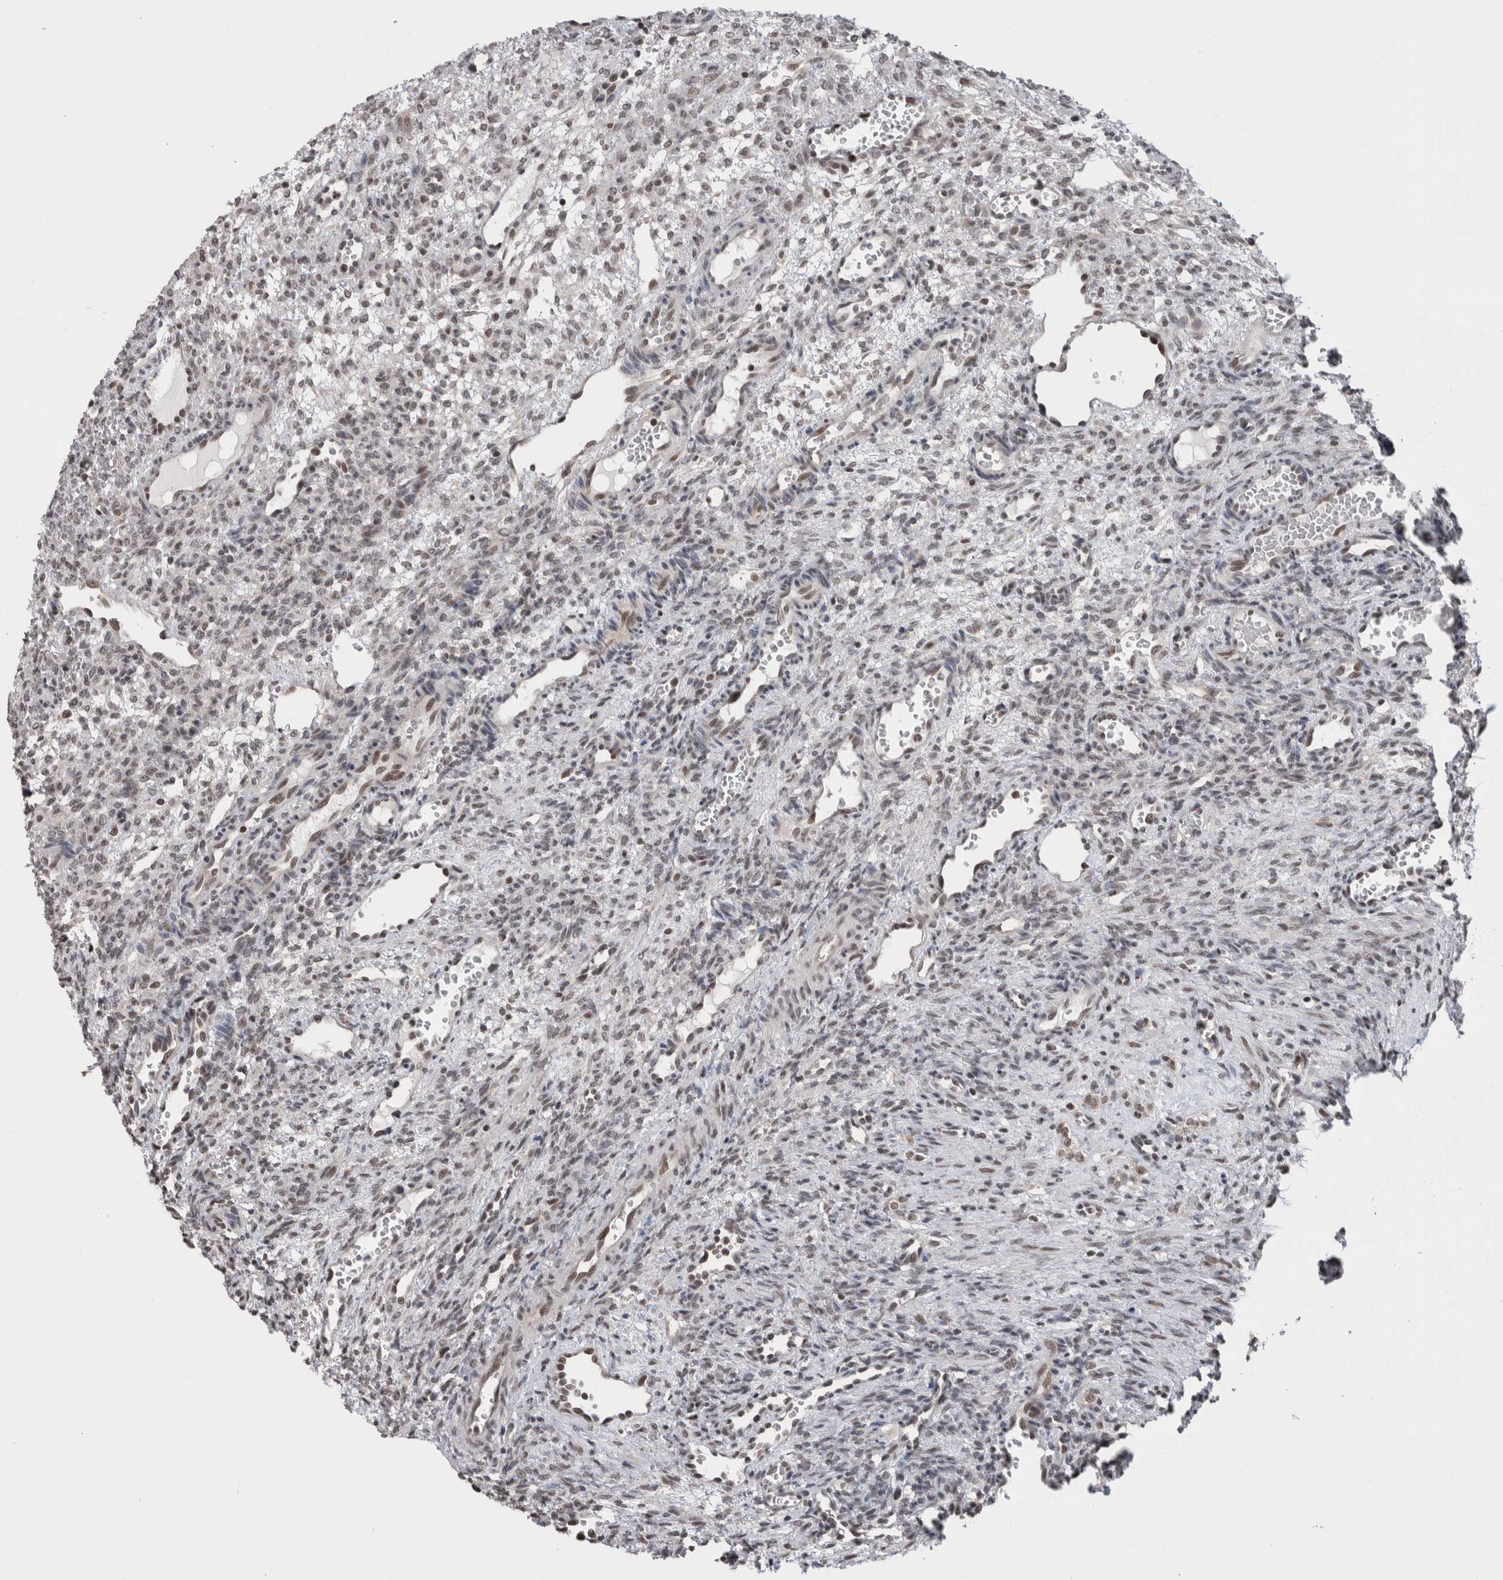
{"staining": {"intensity": "weak", "quantity": "<25%", "location": "nuclear"}, "tissue": "ovary", "cell_type": "Ovarian stroma cells", "image_type": "normal", "snomed": [{"axis": "morphology", "description": "Normal tissue, NOS"}, {"axis": "topography", "description": "Ovary"}], "caption": "Ovary was stained to show a protein in brown. There is no significant staining in ovarian stroma cells. The staining is performed using DAB brown chromogen with nuclei counter-stained in using hematoxylin.", "gene": "ZBTB11", "patient": {"sex": "female", "age": 34}}